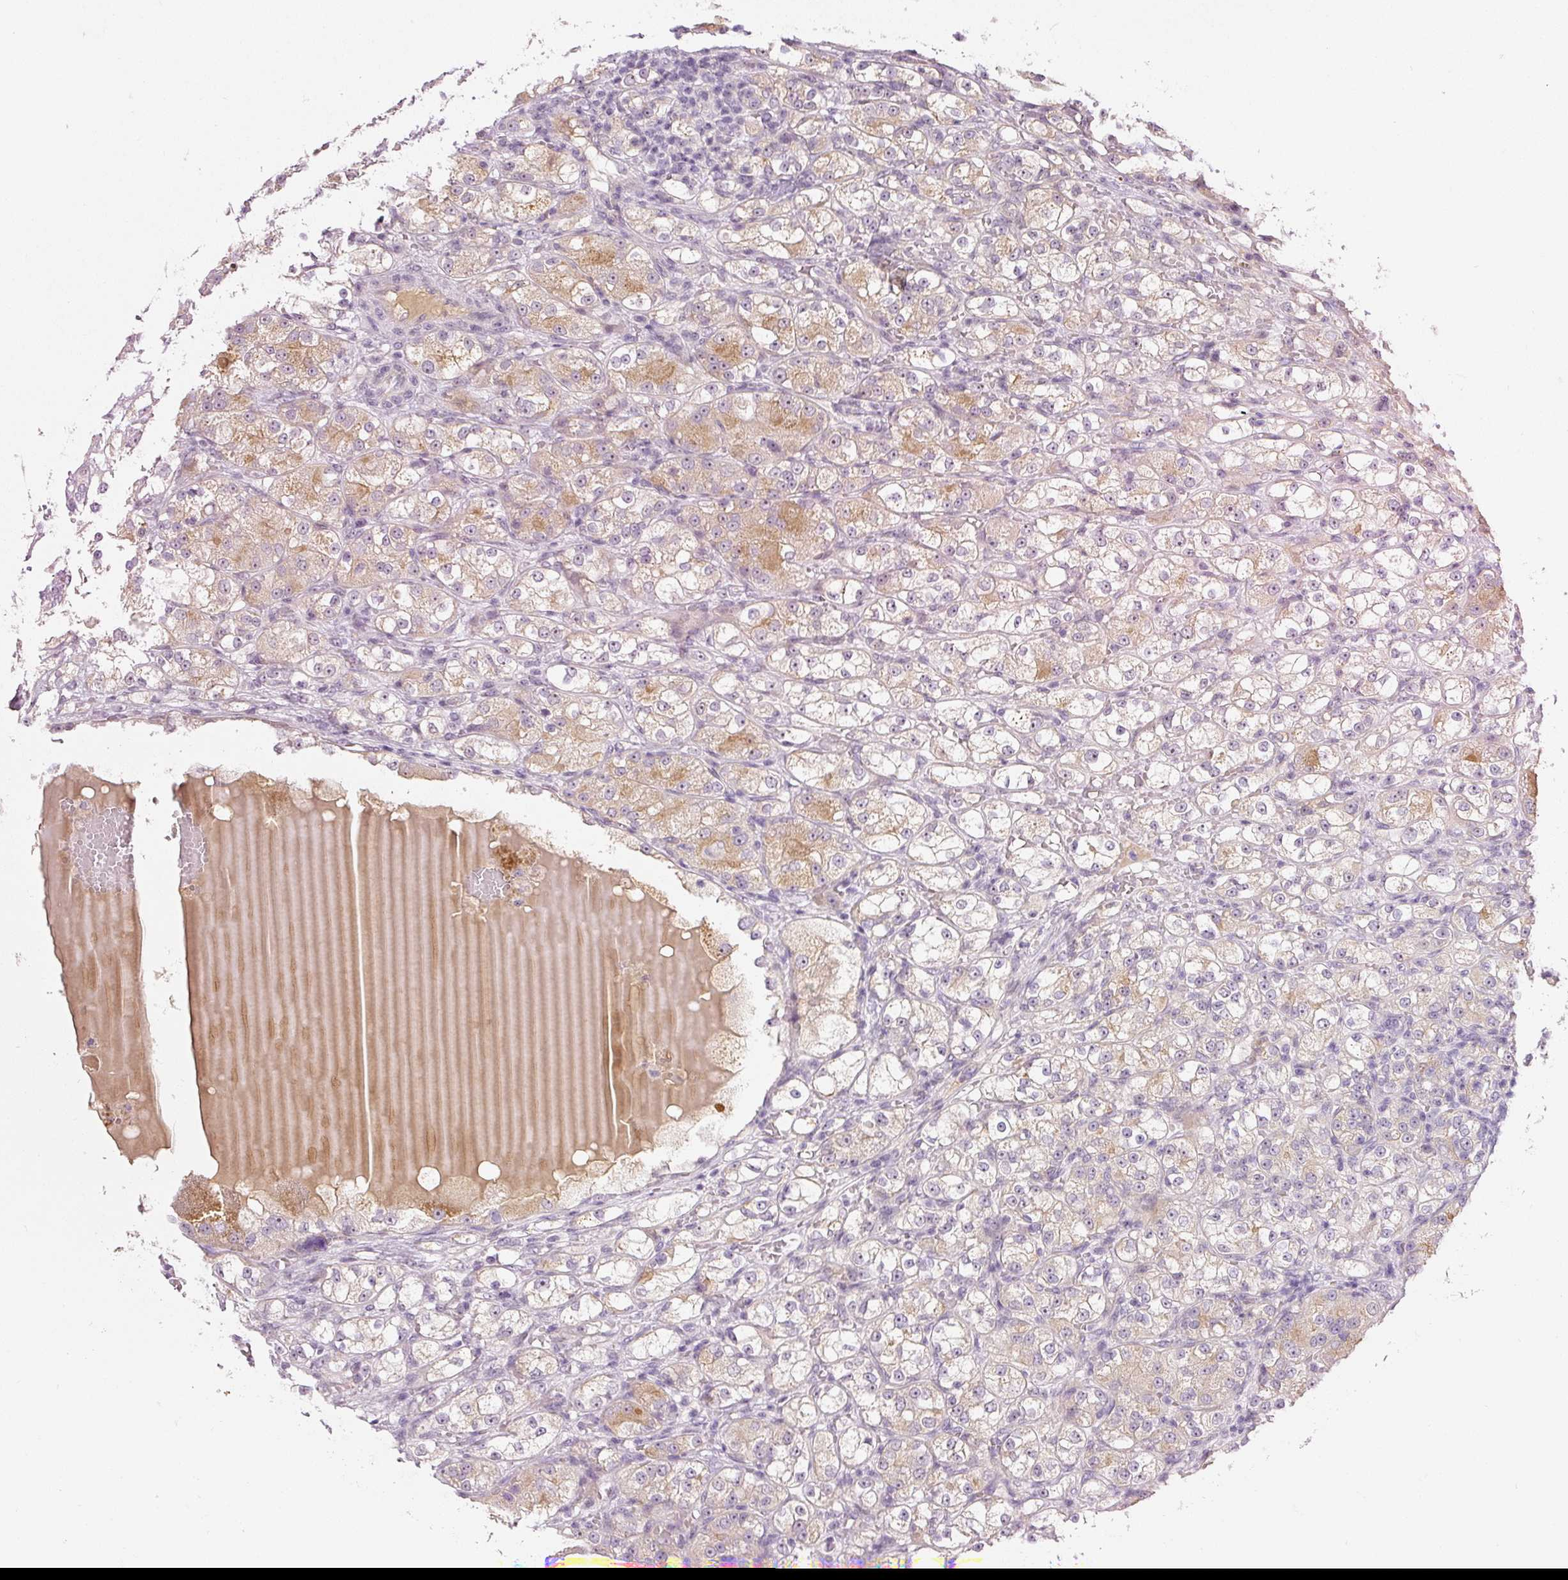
{"staining": {"intensity": "moderate", "quantity": "<25%", "location": "cytoplasmic/membranous,nuclear"}, "tissue": "renal cancer", "cell_type": "Tumor cells", "image_type": "cancer", "snomed": [{"axis": "morphology", "description": "Normal tissue, NOS"}, {"axis": "morphology", "description": "Adenocarcinoma, NOS"}, {"axis": "topography", "description": "Kidney"}], "caption": "Protein analysis of adenocarcinoma (renal) tissue demonstrates moderate cytoplasmic/membranous and nuclear staining in about <25% of tumor cells.", "gene": "TMEM37", "patient": {"sex": "male", "age": 61}}